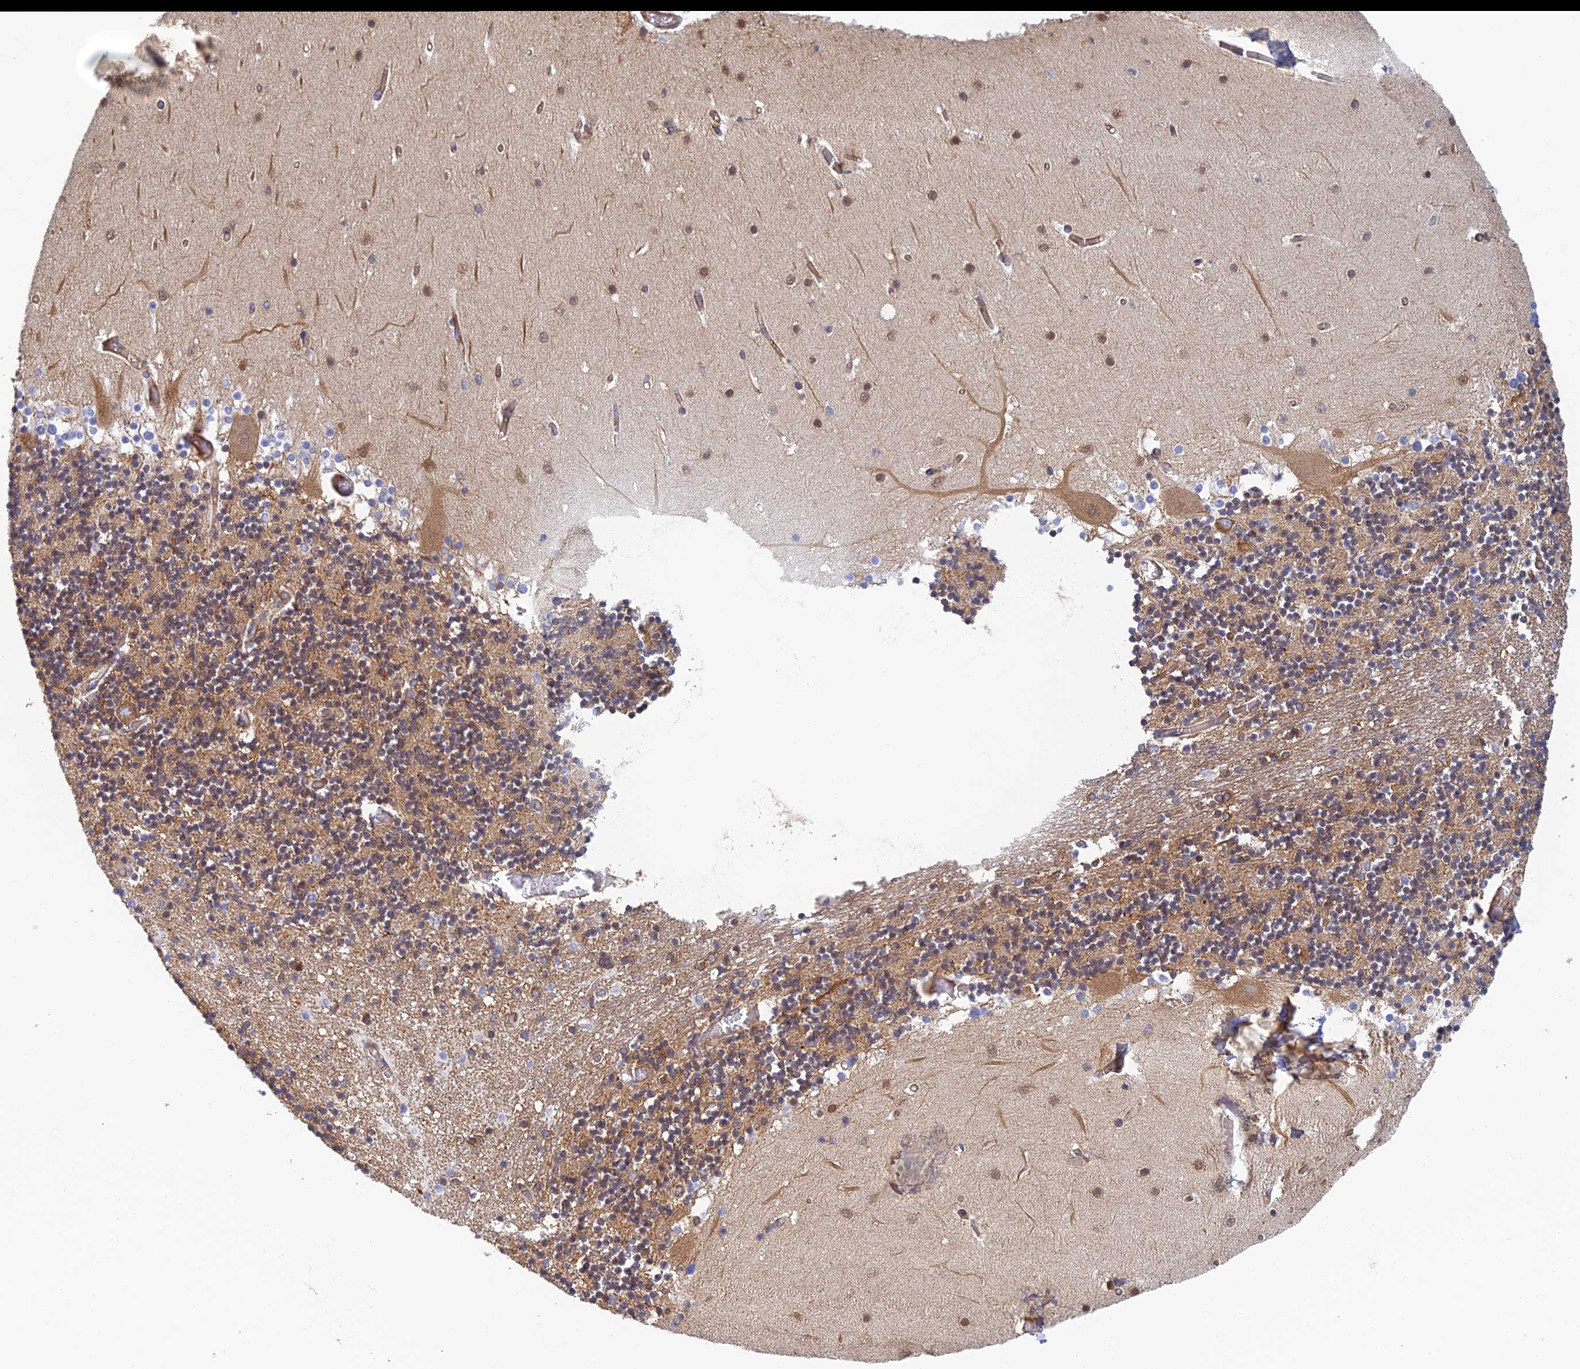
{"staining": {"intensity": "moderate", "quantity": ">75%", "location": "cytoplasmic/membranous"}, "tissue": "cerebellum", "cell_type": "Cells in granular layer", "image_type": "normal", "snomed": [{"axis": "morphology", "description": "Normal tissue, NOS"}, {"axis": "topography", "description": "Cerebellum"}], "caption": "Moderate cytoplasmic/membranous positivity for a protein is identified in approximately >75% of cells in granular layer of benign cerebellum using immunohistochemistry (IHC).", "gene": "DCTN2", "patient": {"sex": "female", "age": 28}}